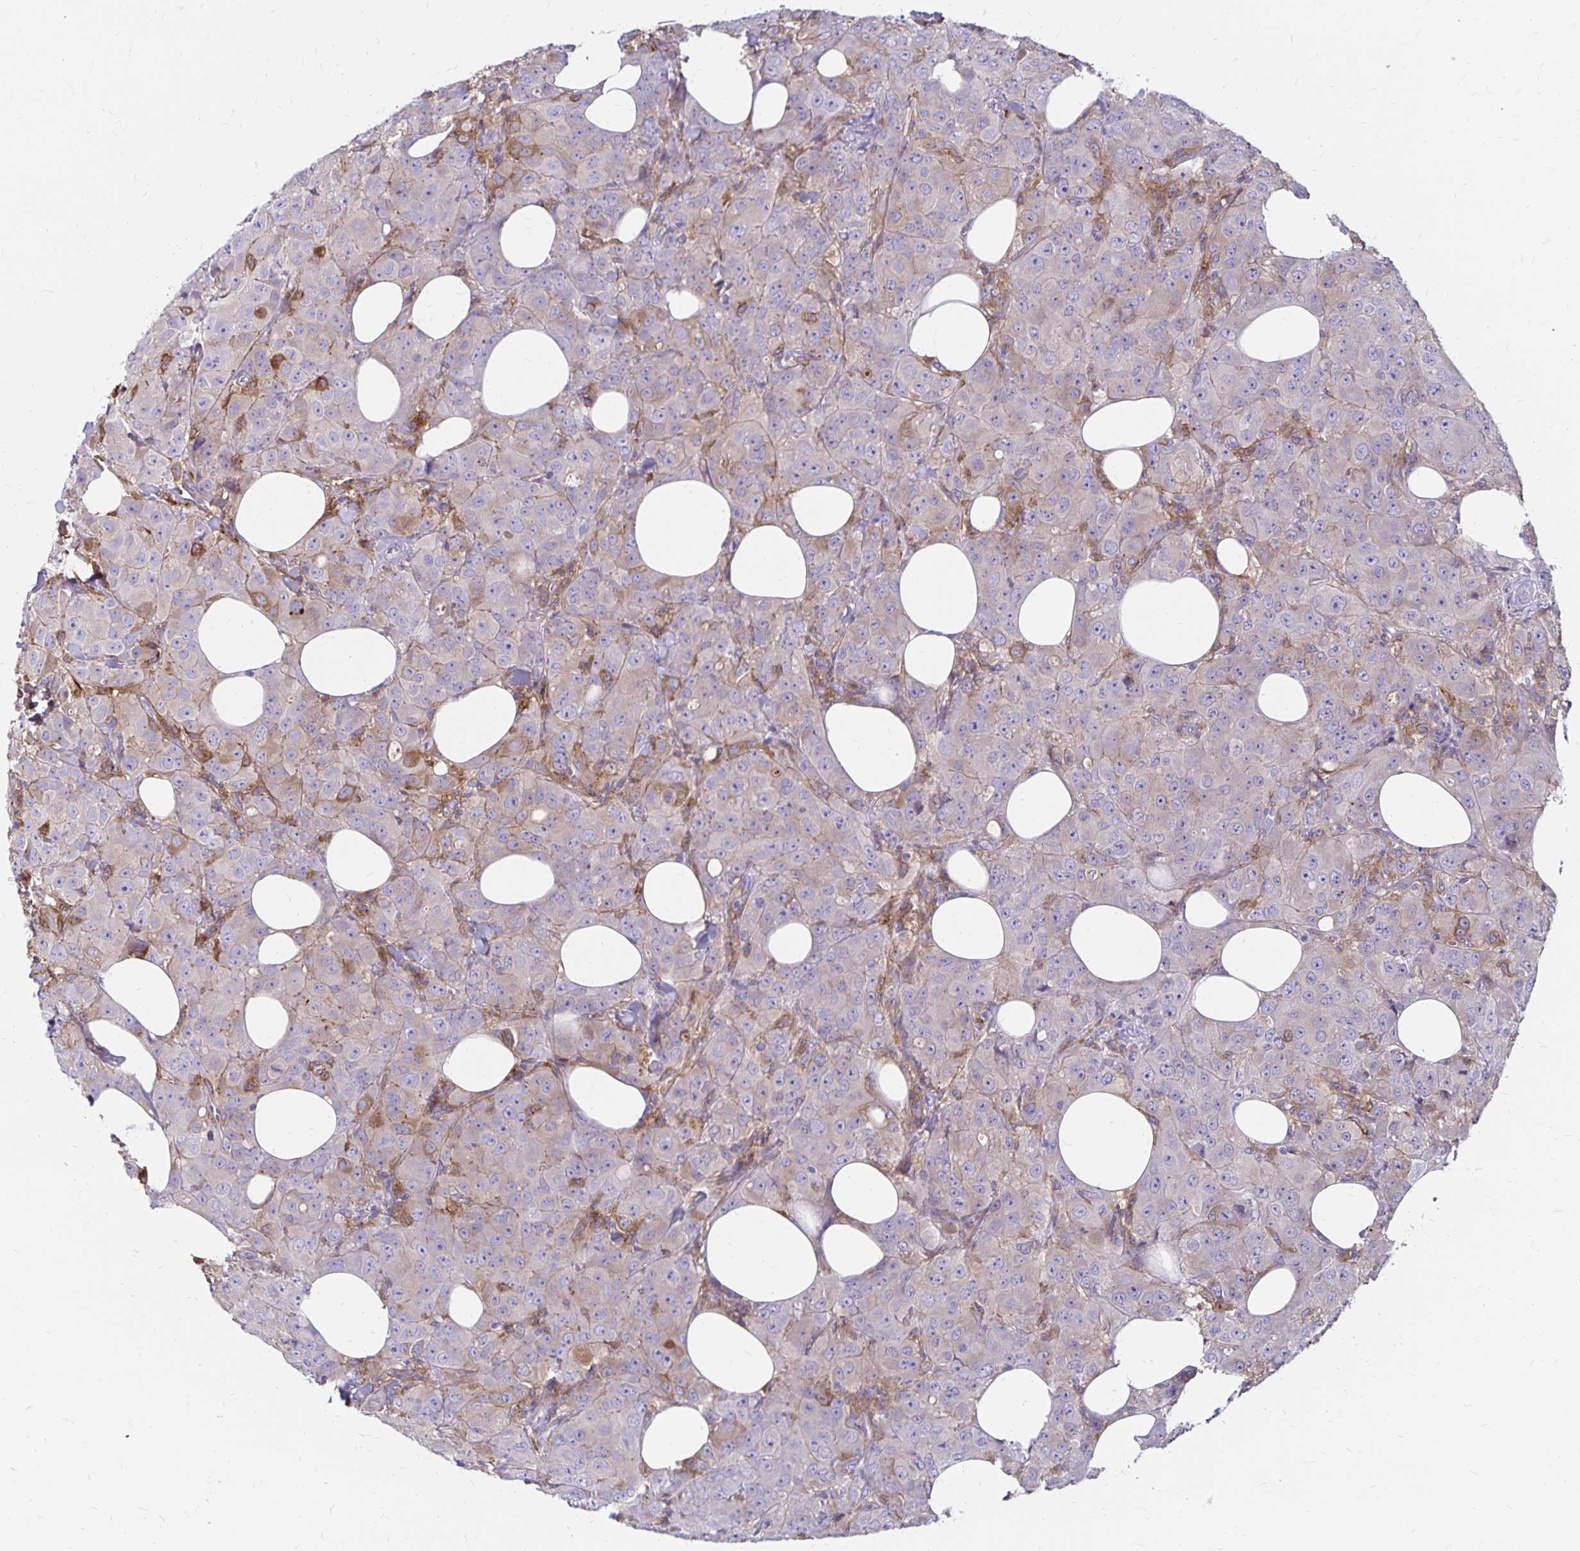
{"staining": {"intensity": "weak", "quantity": "<25%", "location": "cytoplasmic/membranous"}, "tissue": "breast cancer", "cell_type": "Tumor cells", "image_type": "cancer", "snomed": [{"axis": "morphology", "description": "Normal tissue, NOS"}, {"axis": "morphology", "description": "Duct carcinoma"}, {"axis": "topography", "description": "Breast"}], "caption": "IHC histopathology image of neoplastic tissue: human breast cancer stained with DAB exhibits no significant protein staining in tumor cells.", "gene": "TNS3", "patient": {"sex": "female", "age": 43}}